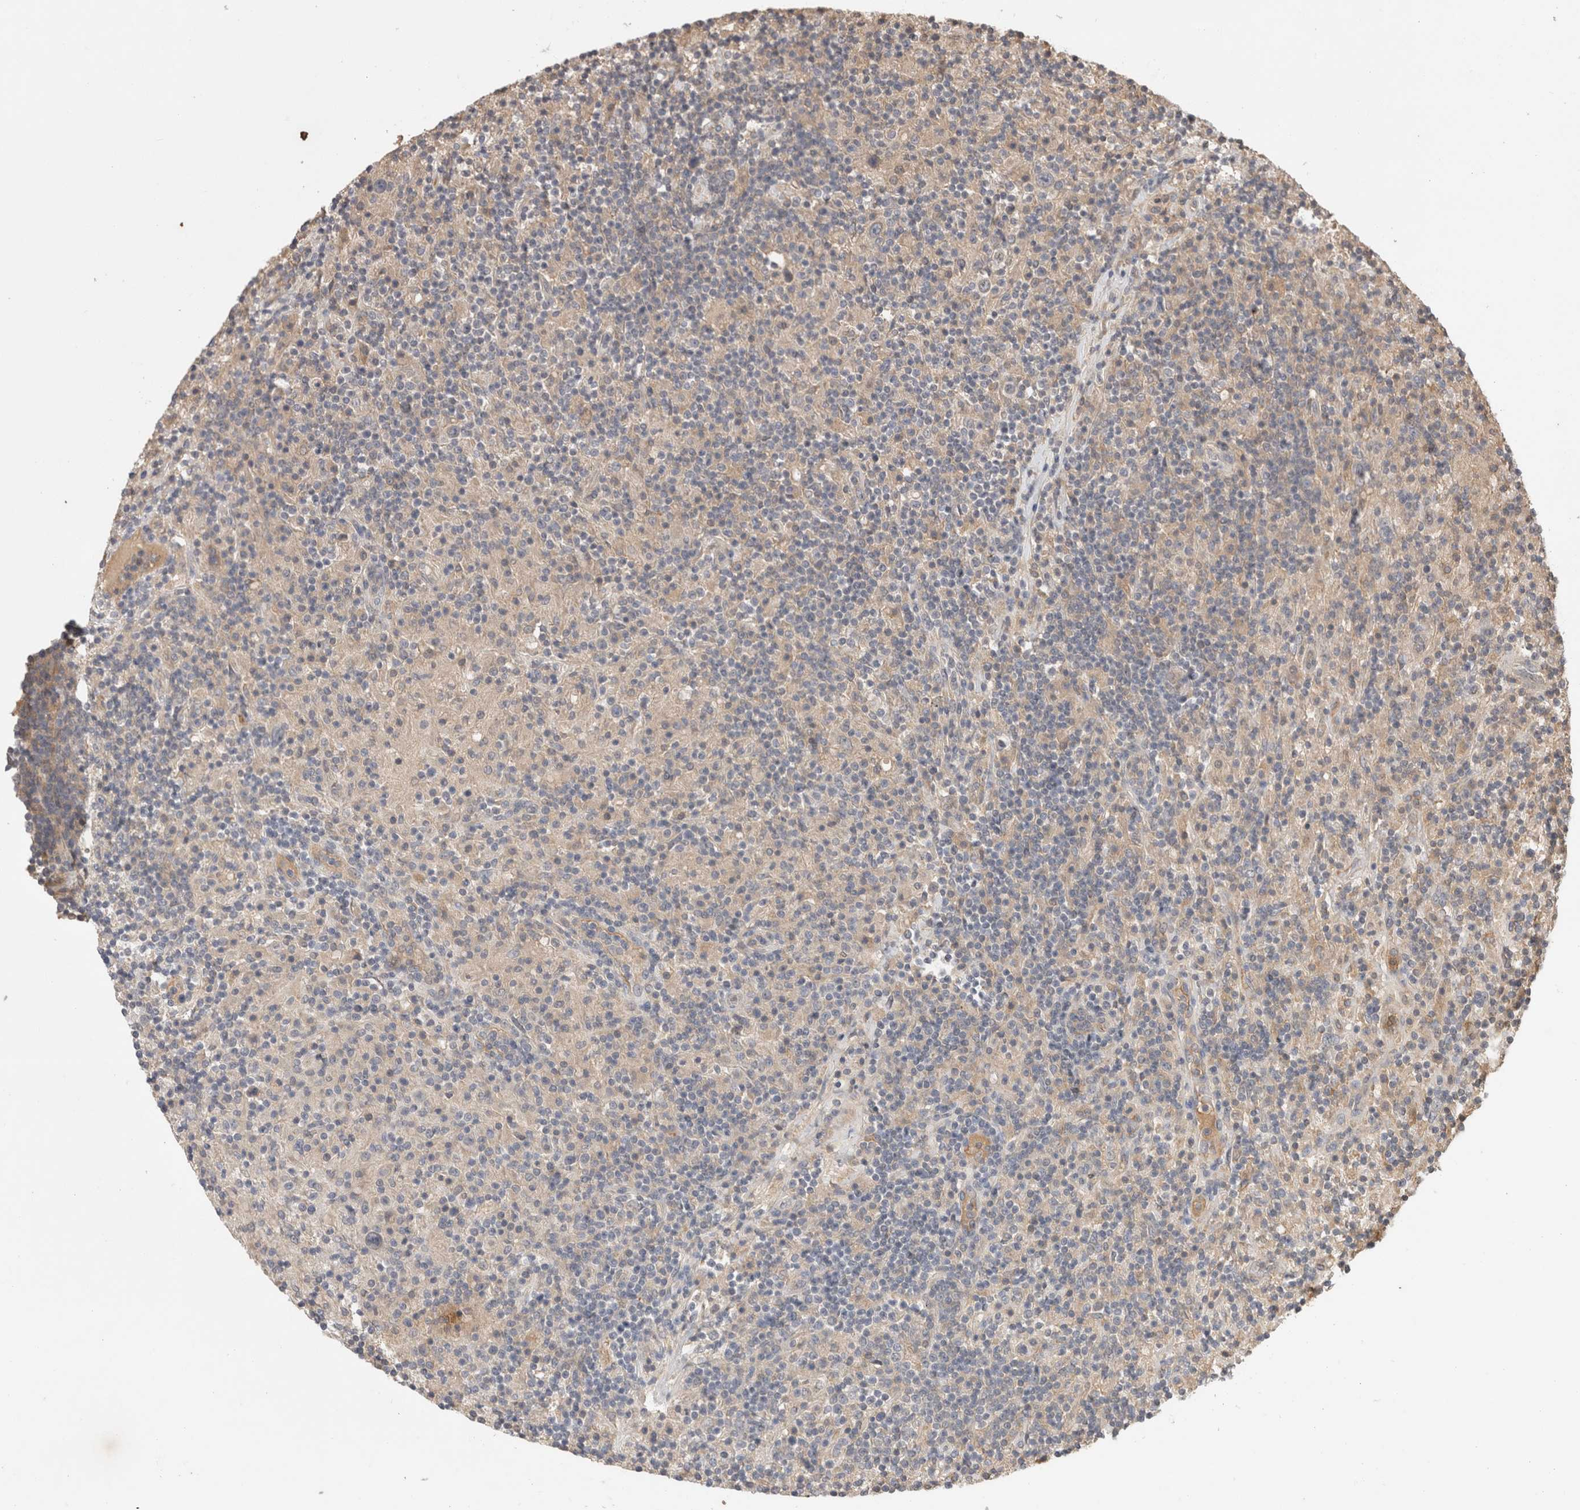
{"staining": {"intensity": "negative", "quantity": "none", "location": "none"}, "tissue": "lymphoma", "cell_type": "Tumor cells", "image_type": "cancer", "snomed": [{"axis": "morphology", "description": "Hodgkin's disease, NOS"}, {"axis": "topography", "description": "Lymph node"}], "caption": "Immunohistochemistry (IHC) photomicrograph of human lymphoma stained for a protein (brown), which exhibits no expression in tumor cells. (DAB (3,3'-diaminobenzidine) immunohistochemistry with hematoxylin counter stain).", "gene": "PRMT3", "patient": {"sex": "male", "age": 70}}